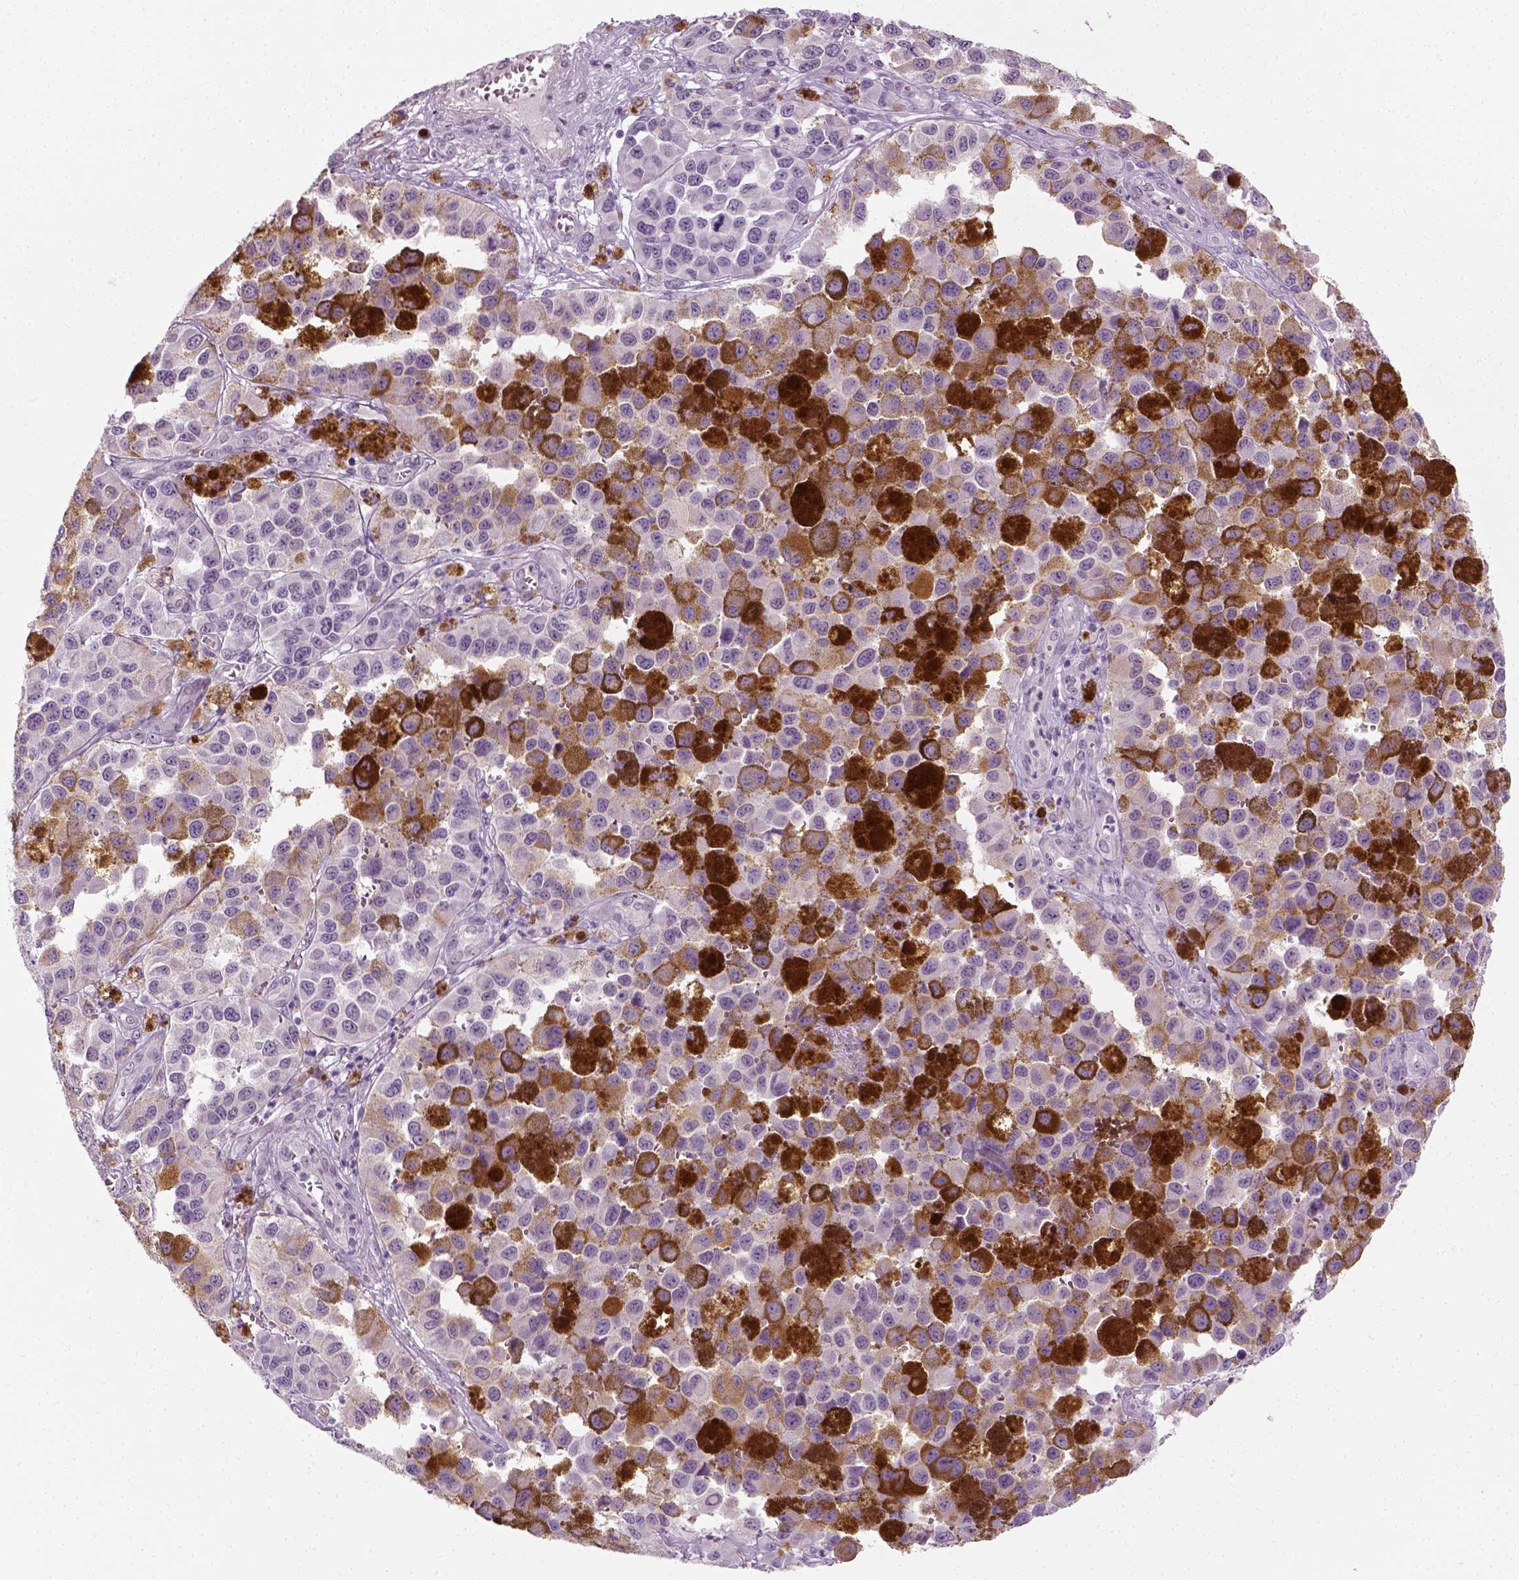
{"staining": {"intensity": "negative", "quantity": "none", "location": "none"}, "tissue": "melanoma", "cell_type": "Tumor cells", "image_type": "cancer", "snomed": [{"axis": "morphology", "description": "Malignant melanoma, NOS"}, {"axis": "topography", "description": "Skin"}], "caption": "Immunohistochemistry (IHC) photomicrograph of neoplastic tissue: human melanoma stained with DAB exhibits no significant protein expression in tumor cells.", "gene": "SPATA31E1", "patient": {"sex": "female", "age": 58}}